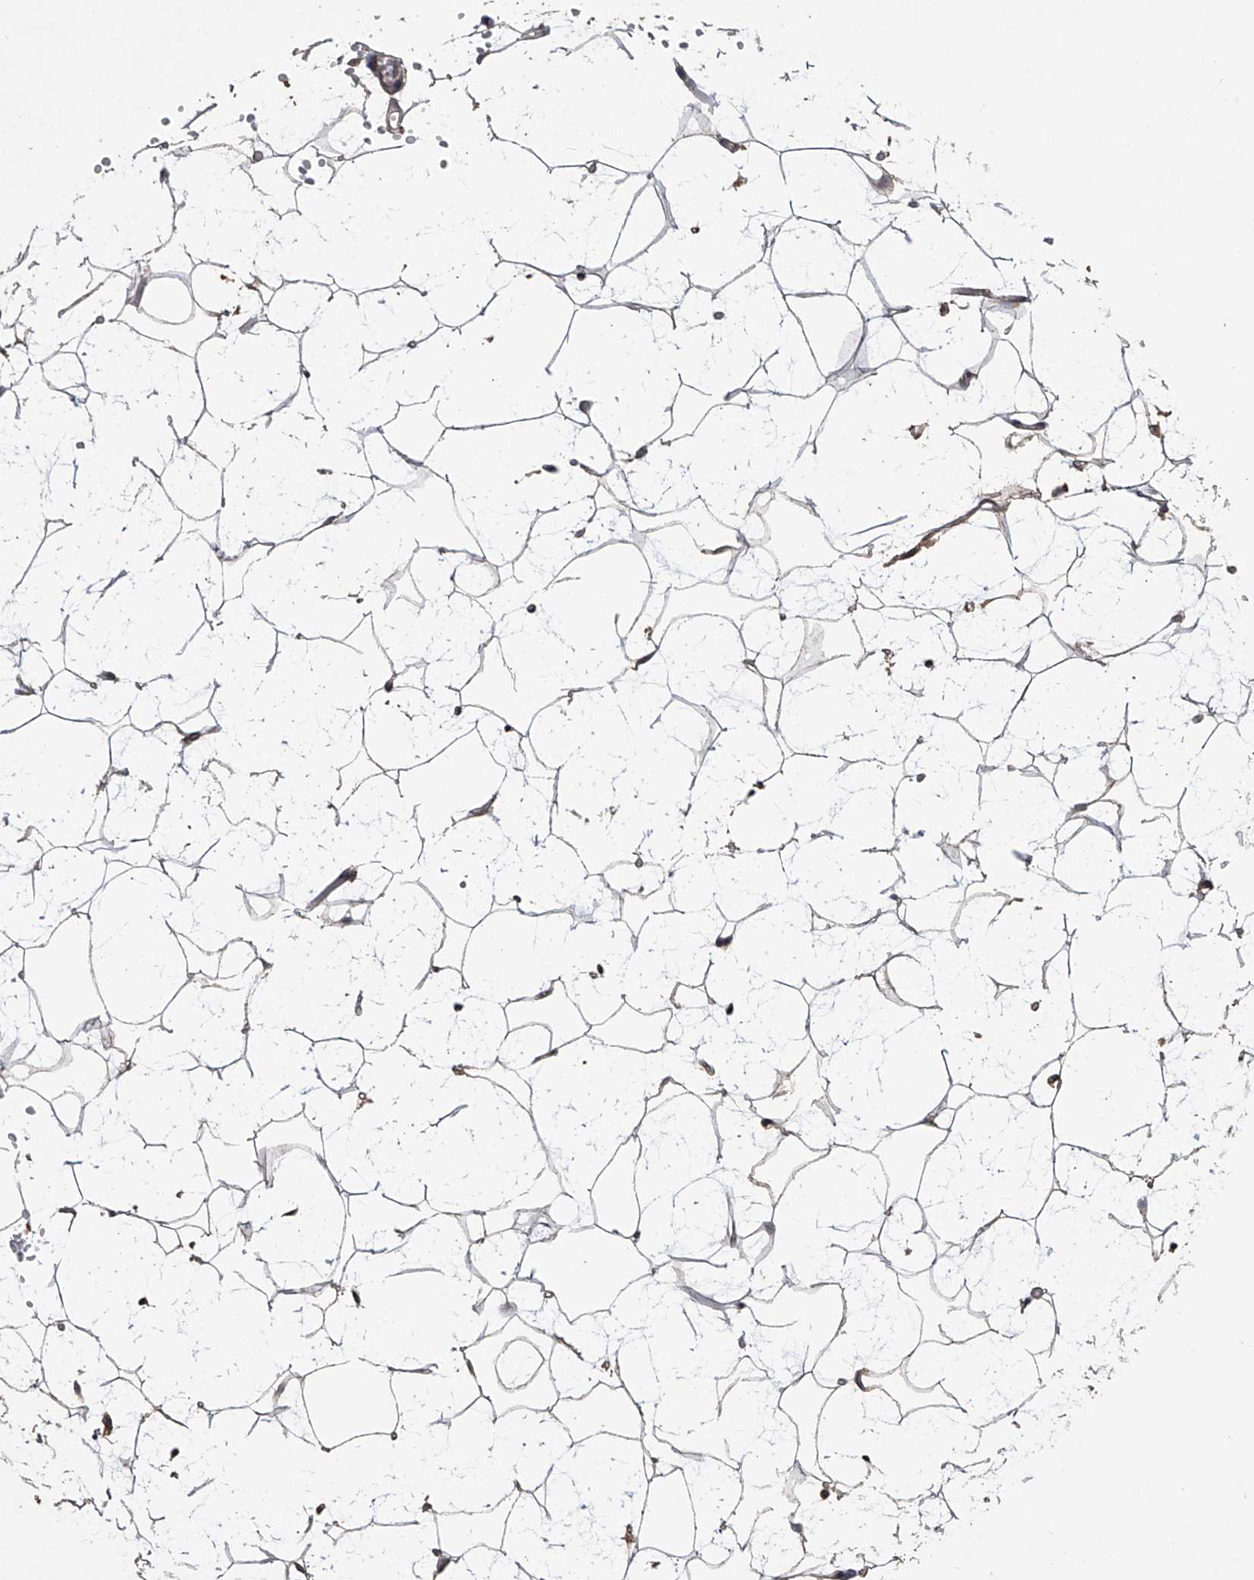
{"staining": {"intensity": "negative", "quantity": "none", "location": "none"}, "tissue": "adipose tissue", "cell_type": "Adipocytes", "image_type": "normal", "snomed": [{"axis": "morphology", "description": "Normal tissue, NOS"}, {"axis": "topography", "description": "Breast"}], "caption": "Immunohistochemistry image of benign adipose tissue: adipose tissue stained with DAB exhibits no significant protein staining in adipocytes.", "gene": "ZNF343", "patient": {"sex": "female", "age": 23}}